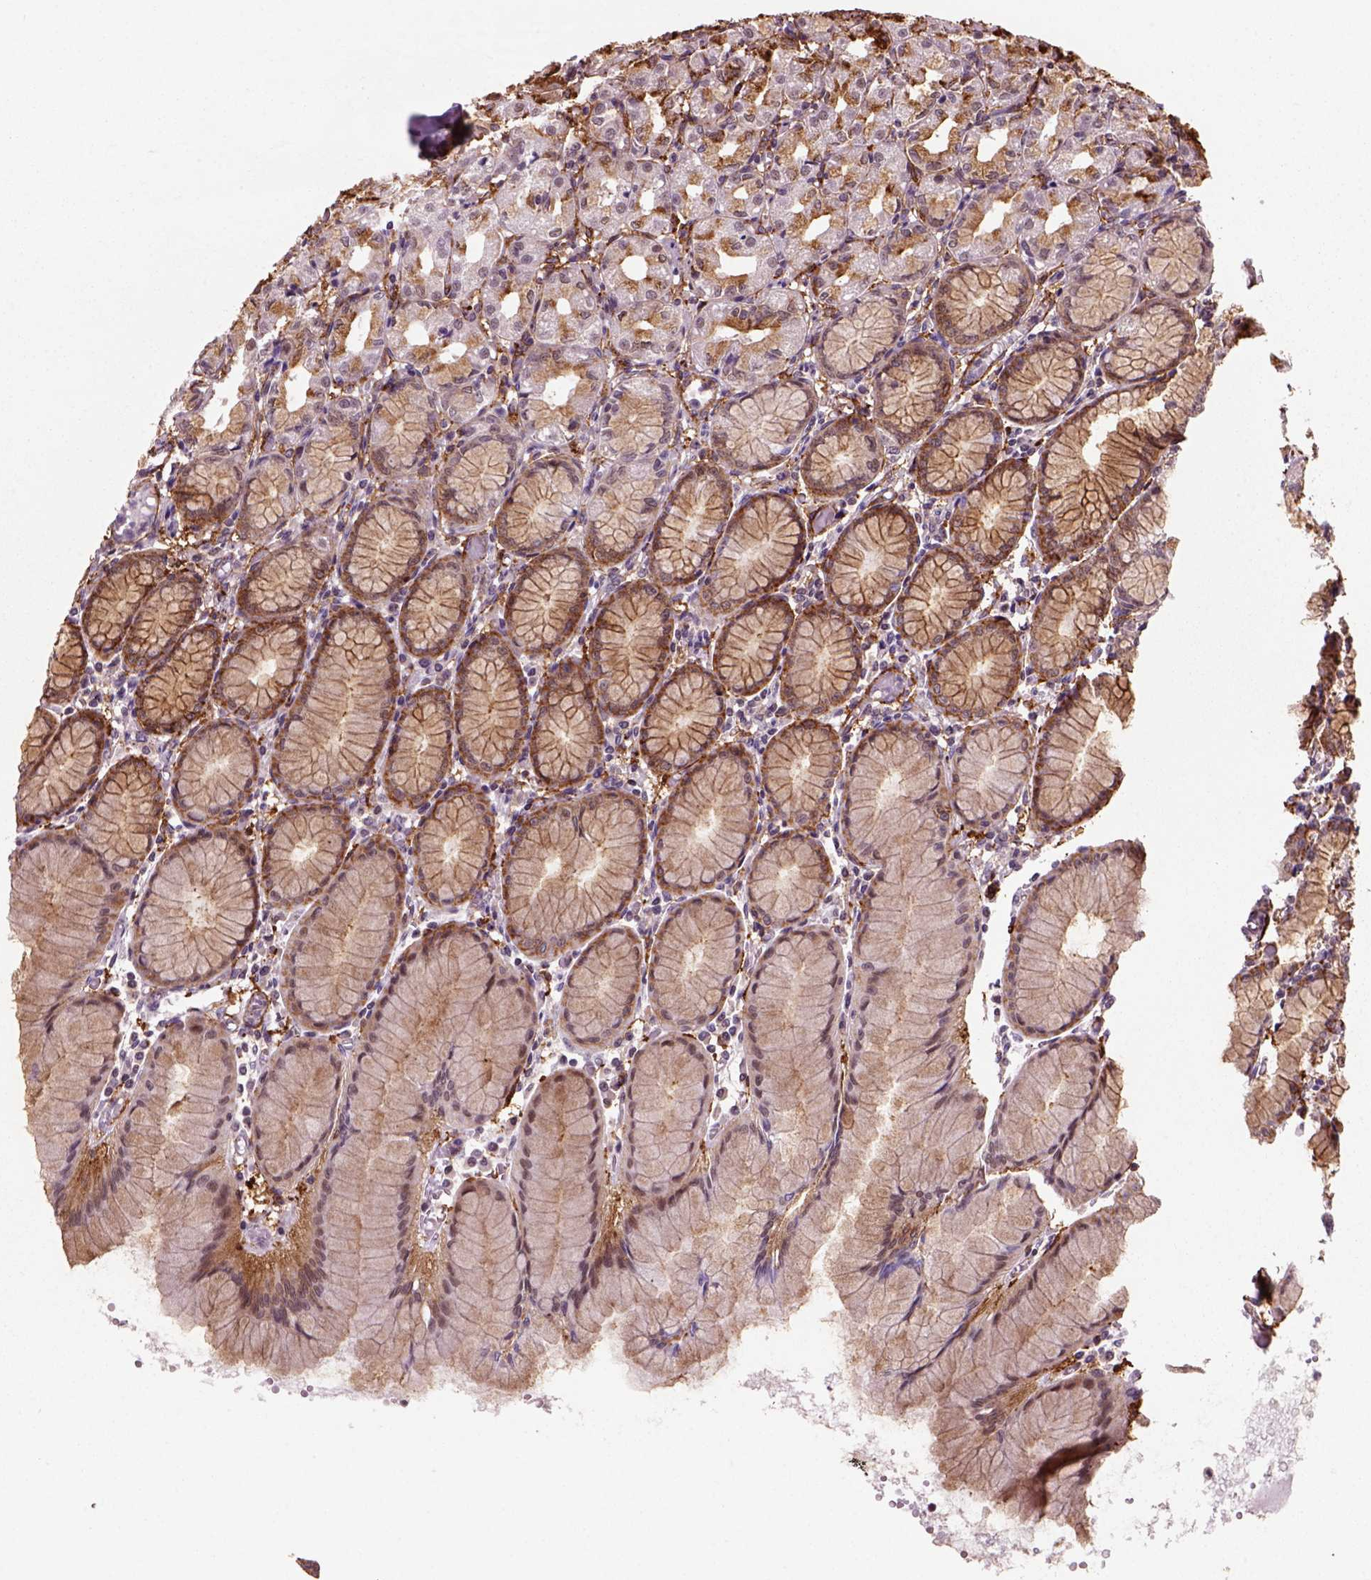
{"staining": {"intensity": "moderate", "quantity": "25%-75%", "location": "cytoplasmic/membranous"}, "tissue": "stomach", "cell_type": "Glandular cells", "image_type": "normal", "snomed": [{"axis": "morphology", "description": "Normal tissue, NOS"}, {"axis": "topography", "description": "Stomach"}], "caption": "Immunohistochemistry (DAB (3,3'-diaminobenzidine)) staining of benign human stomach reveals moderate cytoplasmic/membranous protein positivity in about 25%-75% of glandular cells. (brown staining indicates protein expression, while blue staining denotes nuclei).", "gene": "MARCKS", "patient": {"sex": "female", "age": 57}}